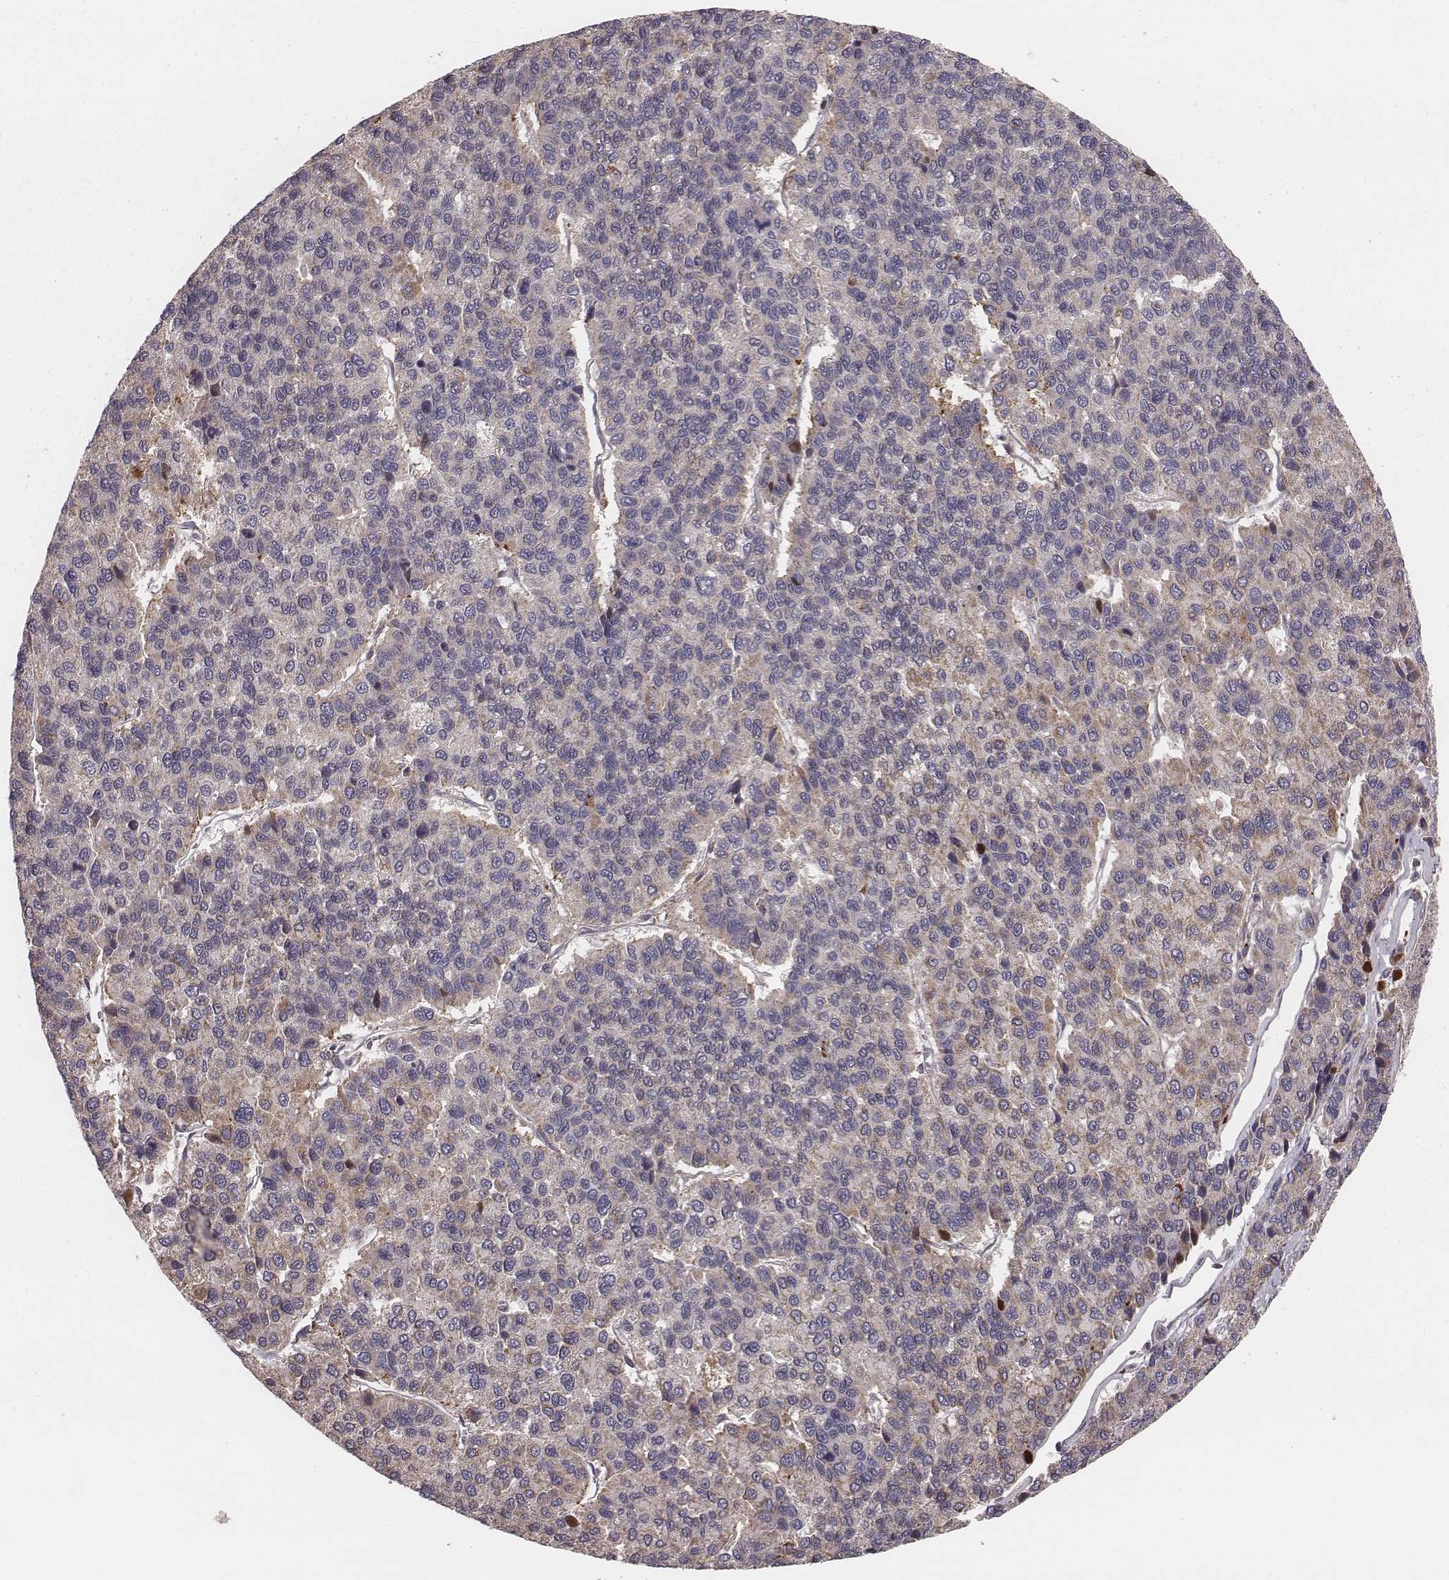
{"staining": {"intensity": "weak", "quantity": "<25%", "location": "cytoplasmic/membranous"}, "tissue": "liver cancer", "cell_type": "Tumor cells", "image_type": "cancer", "snomed": [{"axis": "morphology", "description": "Carcinoma, Hepatocellular, NOS"}, {"axis": "topography", "description": "Liver"}], "caption": "A histopathology image of human liver cancer is negative for staining in tumor cells.", "gene": "ZDHHC21", "patient": {"sex": "female", "age": 41}}